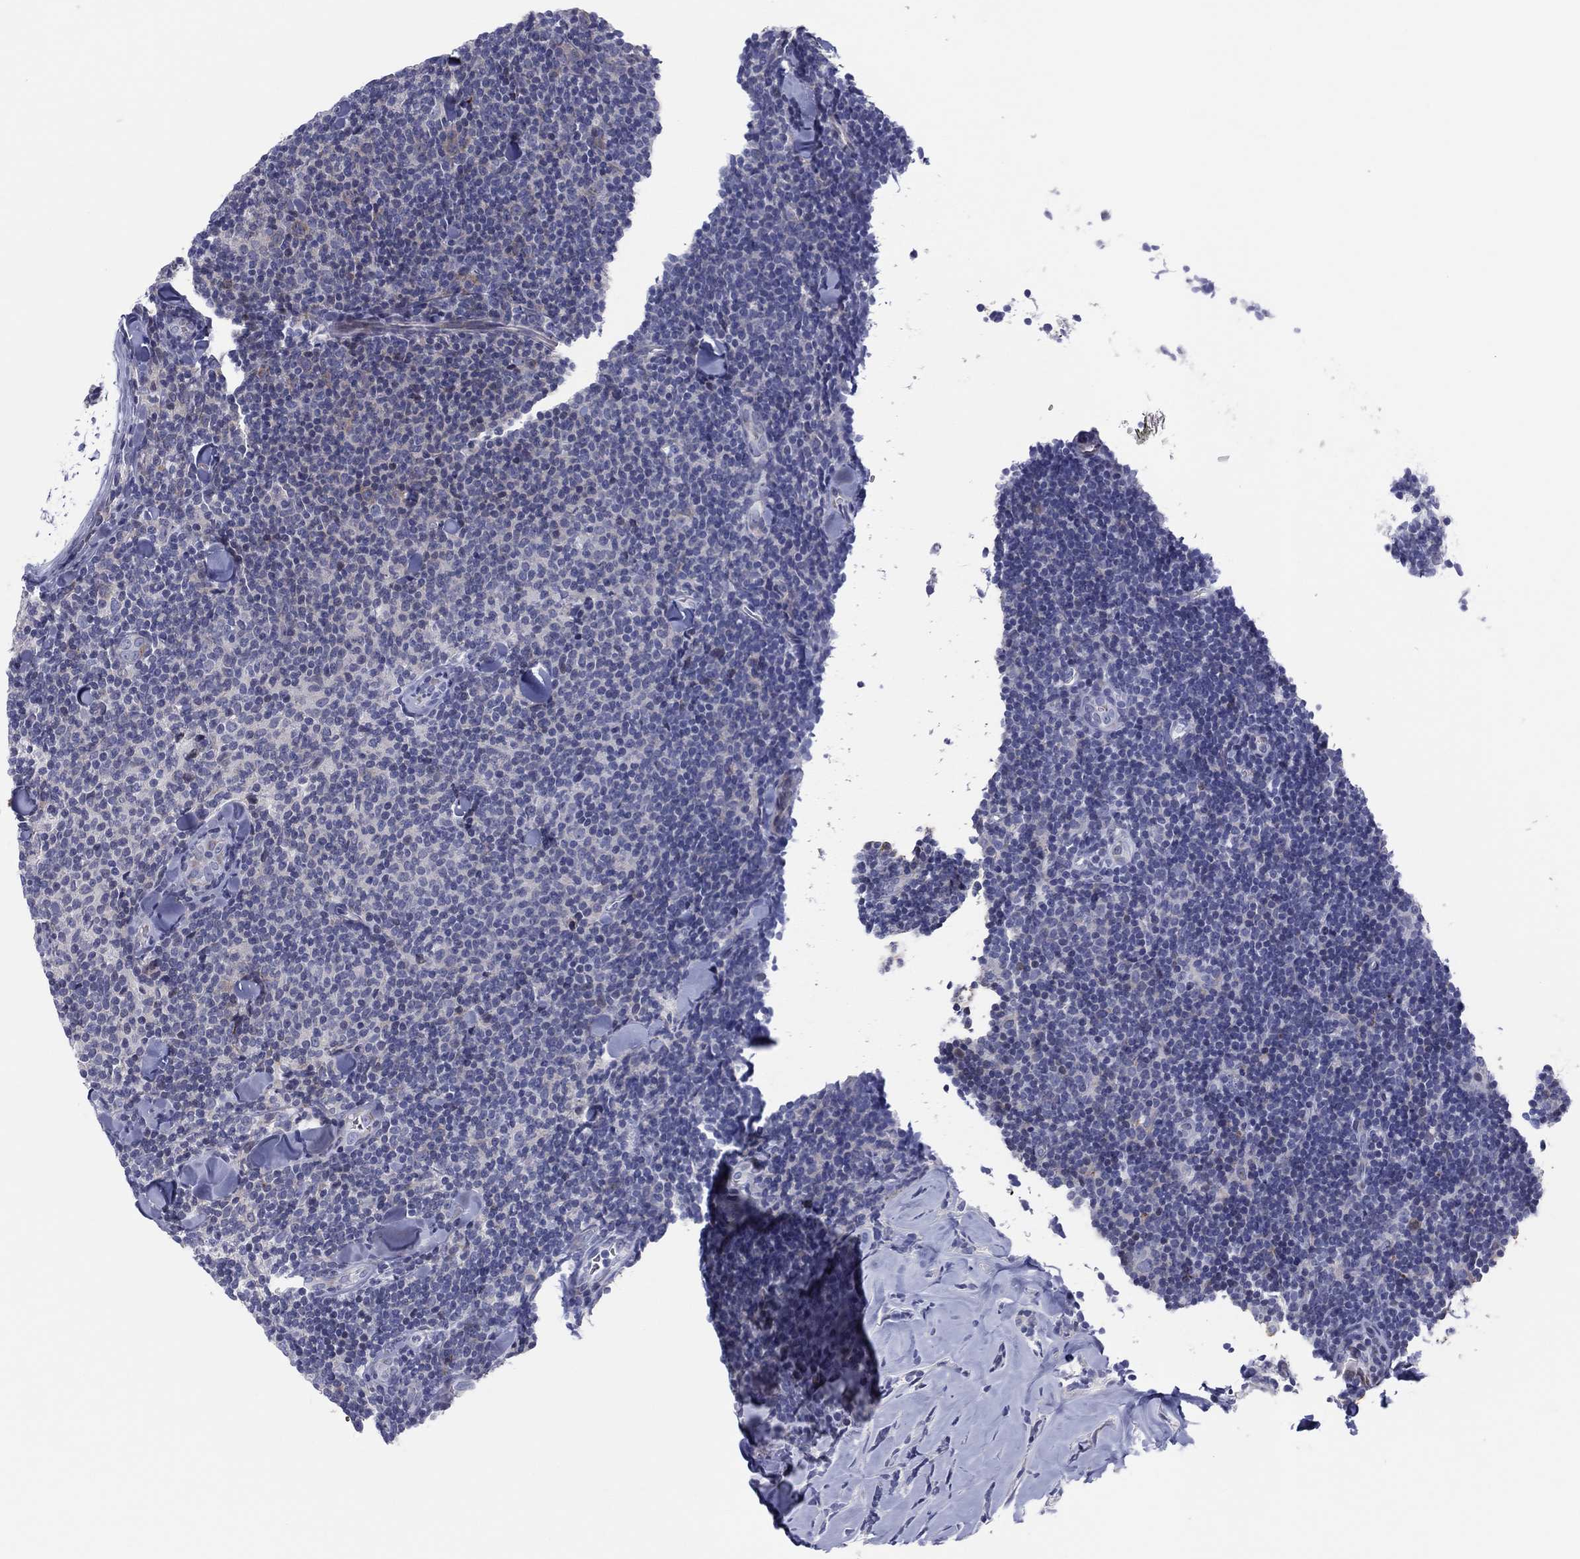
{"staining": {"intensity": "negative", "quantity": "none", "location": "none"}, "tissue": "lymphoma", "cell_type": "Tumor cells", "image_type": "cancer", "snomed": [{"axis": "morphology", "description": "Malignant lymphoma, non-Hodgkin's type, Low grade"}, {"axis": "topography", "description": "Lymph node"}], "caption": "A high-resolution photomicrograph shows immunohistochemistry staining of lymphoma, which shows no significant staining in tumor cells.", "gene": "HEATR4", "patient": {"sex": "female", "age": 56}}